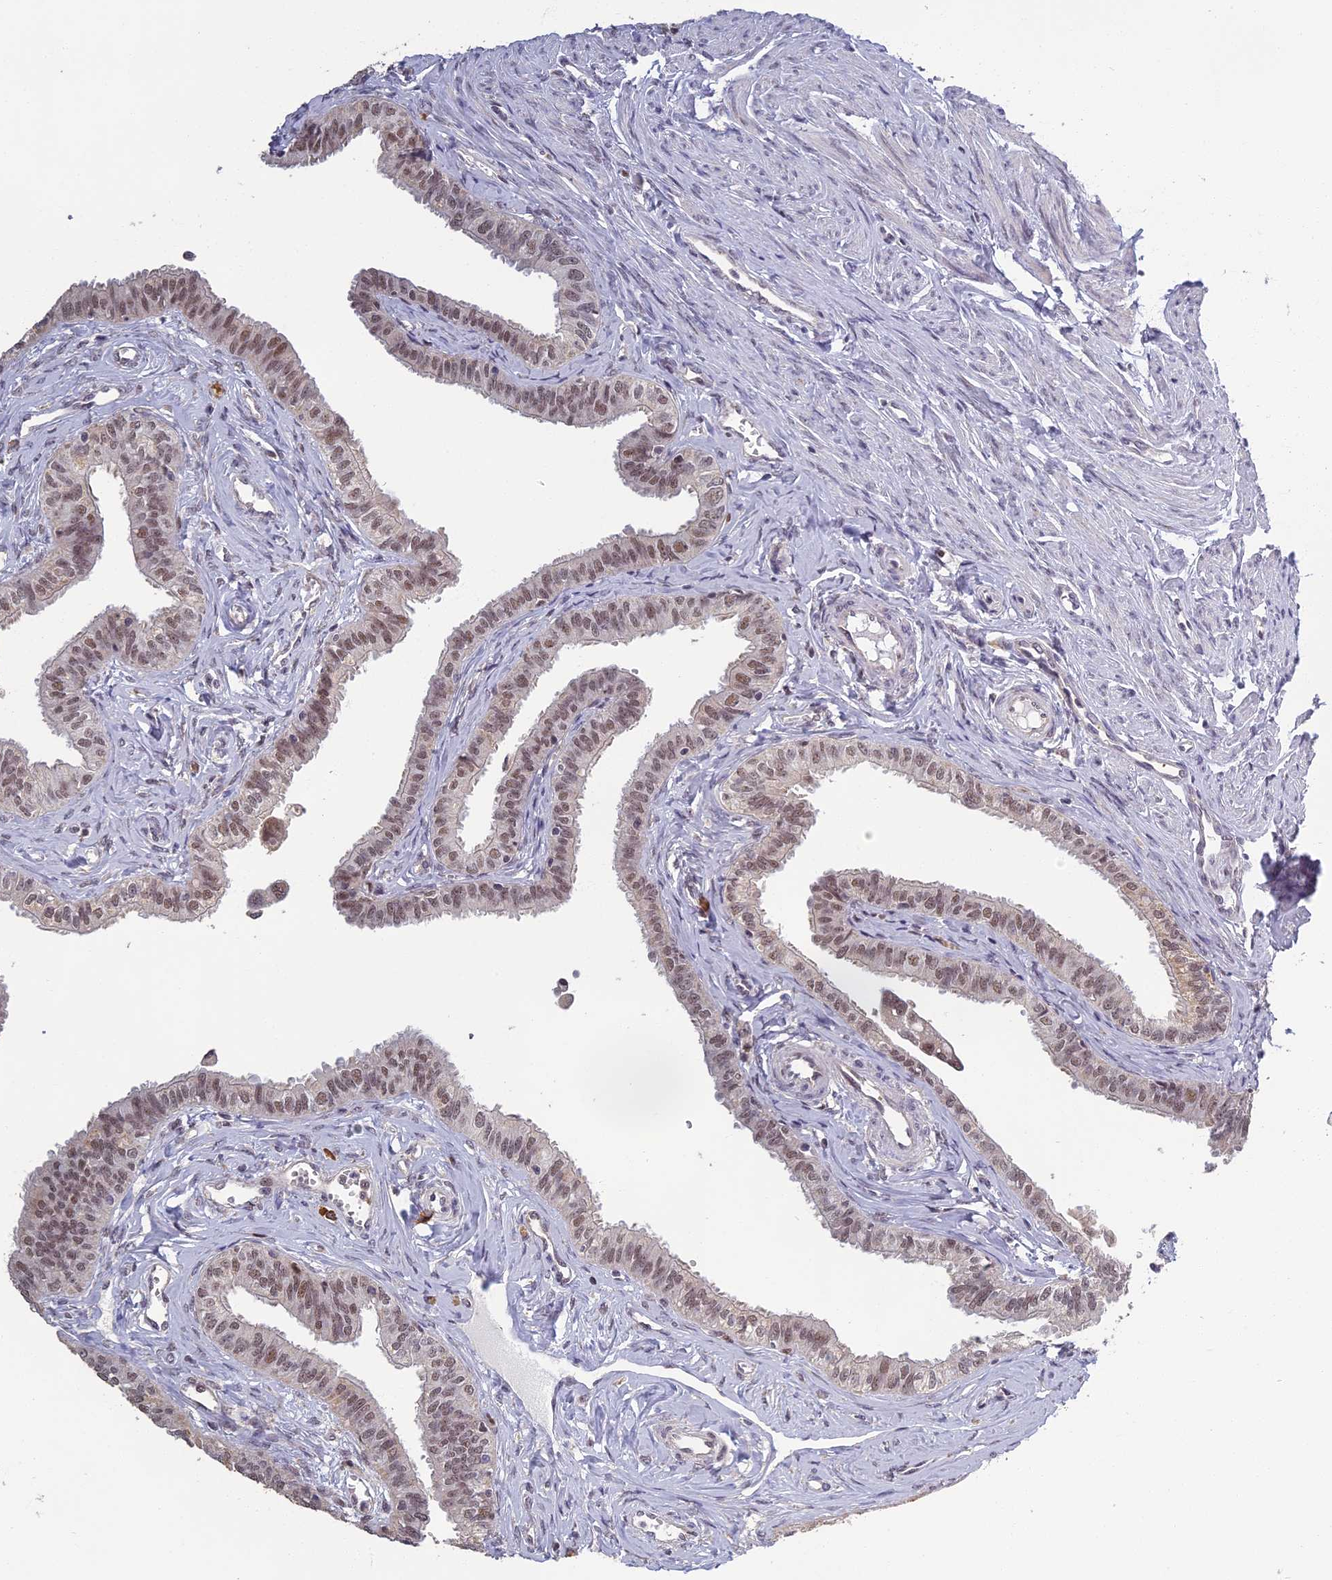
{"staining": {"intensity": "moderate", "quantity": ">75%", "location": "nuclear"}, "tissue": "fallopian tube", "cell_type": "Glandular cells", "image_type": "normal", "snomed": [{"axis": "morphology", "description": "Normal tissue, NOS"}, {"axis": "morphology", "description": "Carcinoma, NOS"}, {"axis": "topography", "description": "Fallopian tube"}, {"axis": "topography", "description": "Ovary"}], "caption": "Protein expression analysis of unremarkable fallopian tube demonstrates moderate nuclear expression in approximately >75% of glandular cells.", "gene": "MORF4L1", "patient": {"sex": "female", "age": 59}}